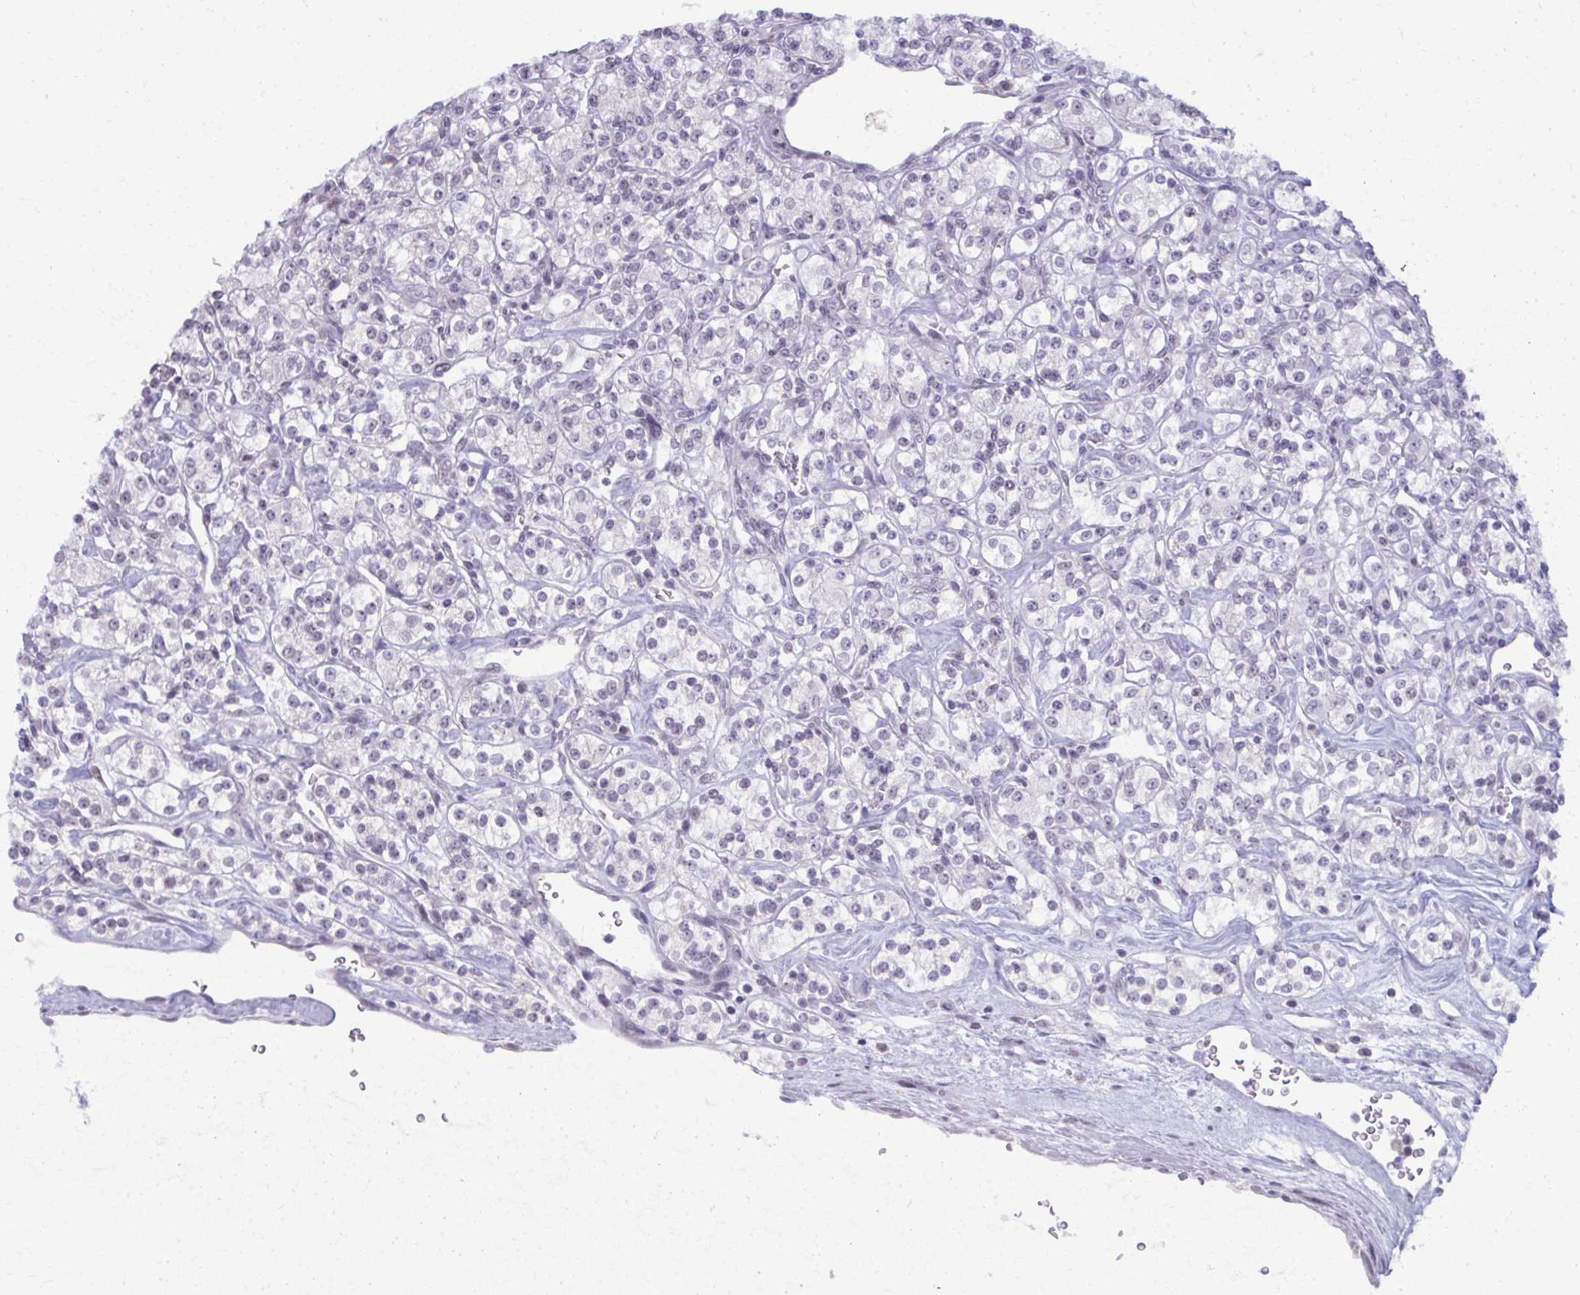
{"staining": {"intensity": "negative", "quantity": "none", "location": "none"}, "tissue": "renal cancer", "cell_type": "Tumor cells", "image_type": "cancer", "snomed": [{"axis": "morphology", "description": "Adenocarcinoma, NOS"}, {"axis": "topography", "description": "Kidney"}], "caption": "This is an IHC micrograph of renal cancer (adenocarcinoma). There is no staining in tumor cells.", "gene": "MAF1", "patient": {"sex": "male", "age": 77}}